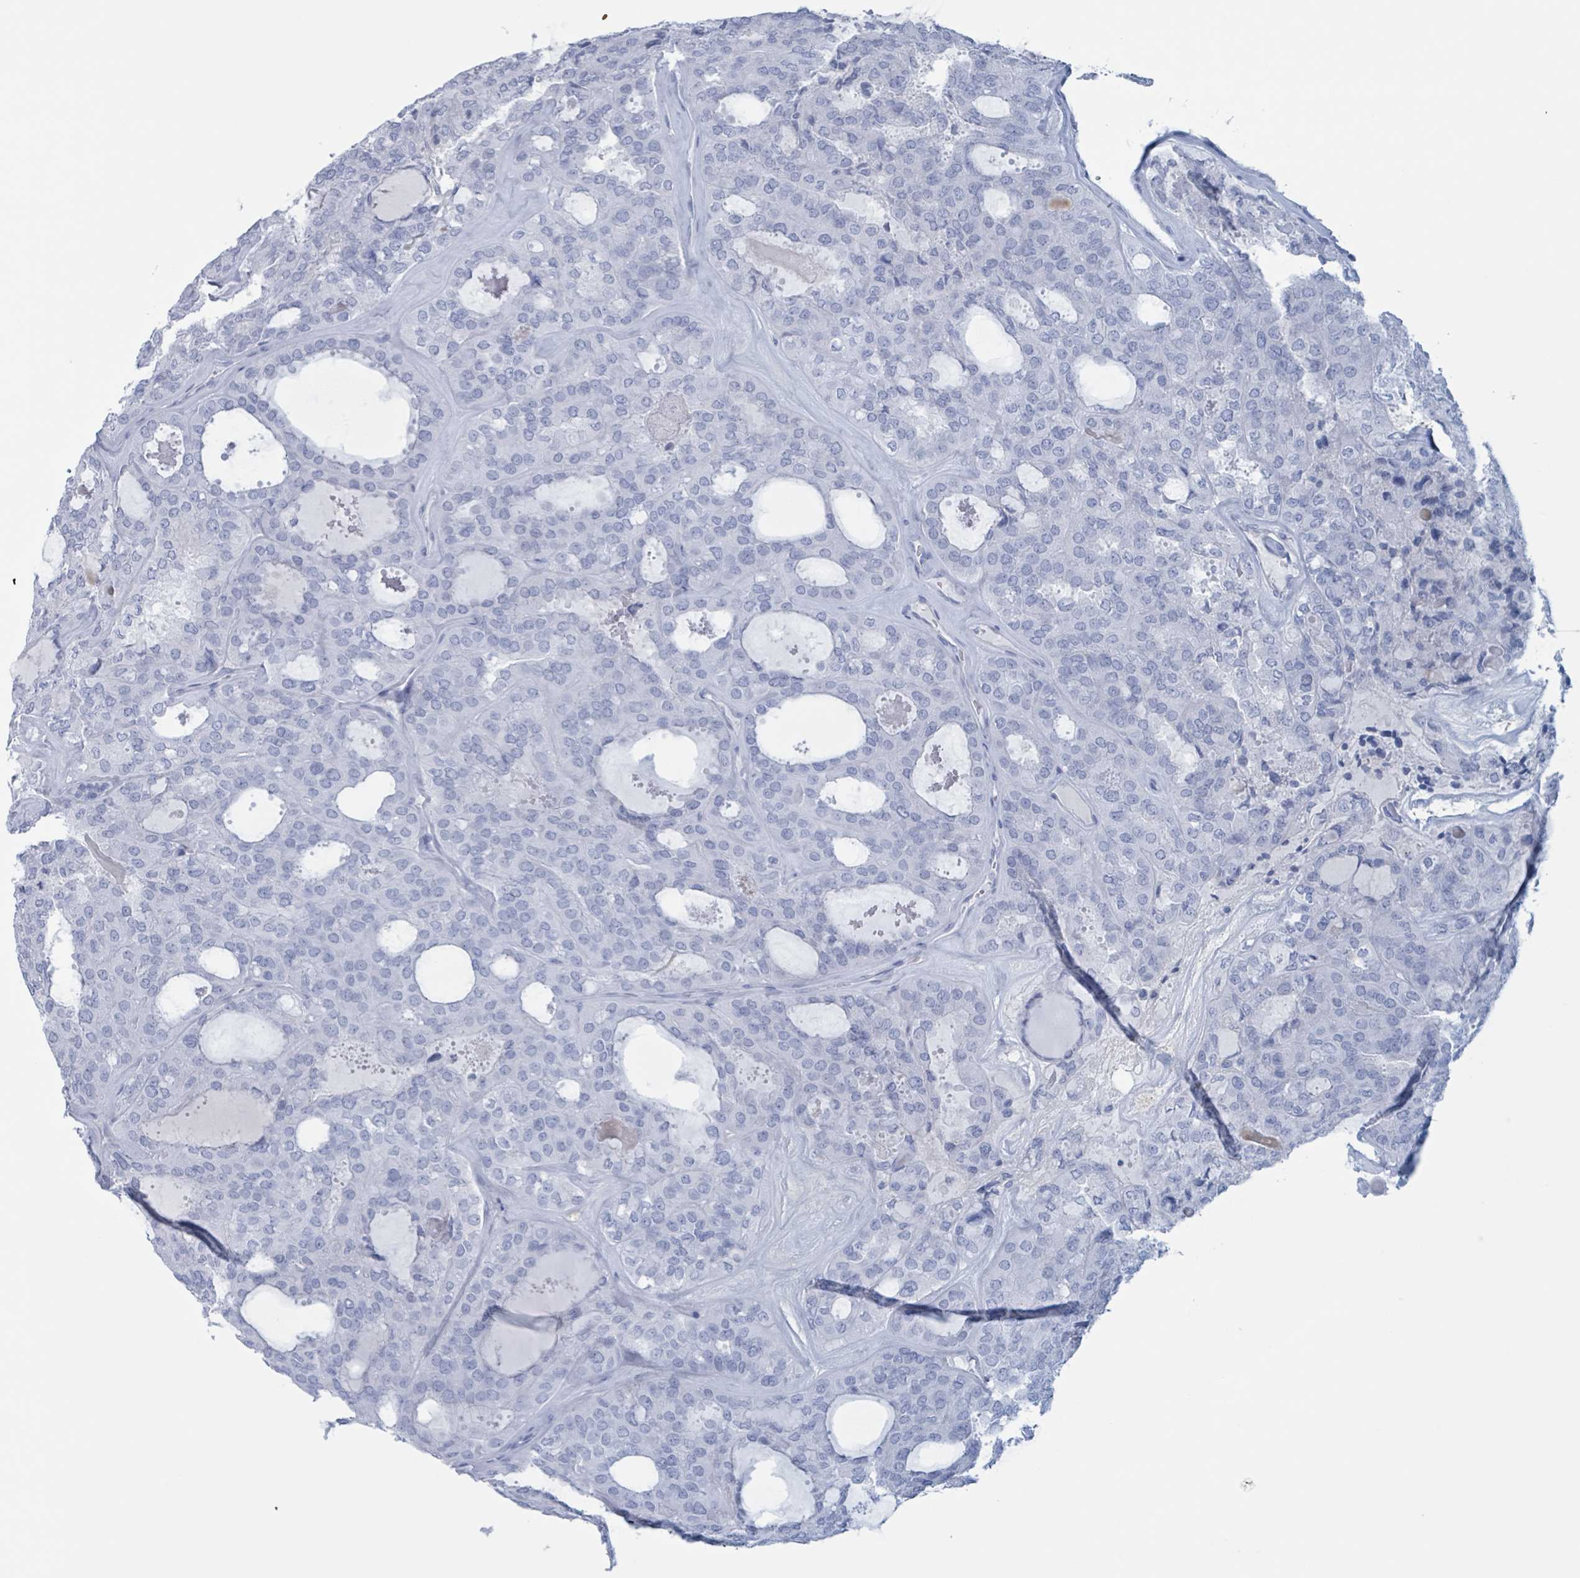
{"staining": {"intensity": "negative", "quantity": "none", "location": "none"}, "tissue": "thyroid cancer", "cell_type": "Tumor cells", "image_type": "cancer", "snomed": [{"axis": "morphology", "description": "Follicular adenoma carcinoma, NOS"}, {"axis": "topography", "description": "Thyroid gland"}], "caption": "Micrograph shows no protein positivity in tumor cells of thyroid cancer (follicular adenoma carcinoma) tissue.", "gene": "KLK4", "patient": {"sex": "male", "age": 75}}